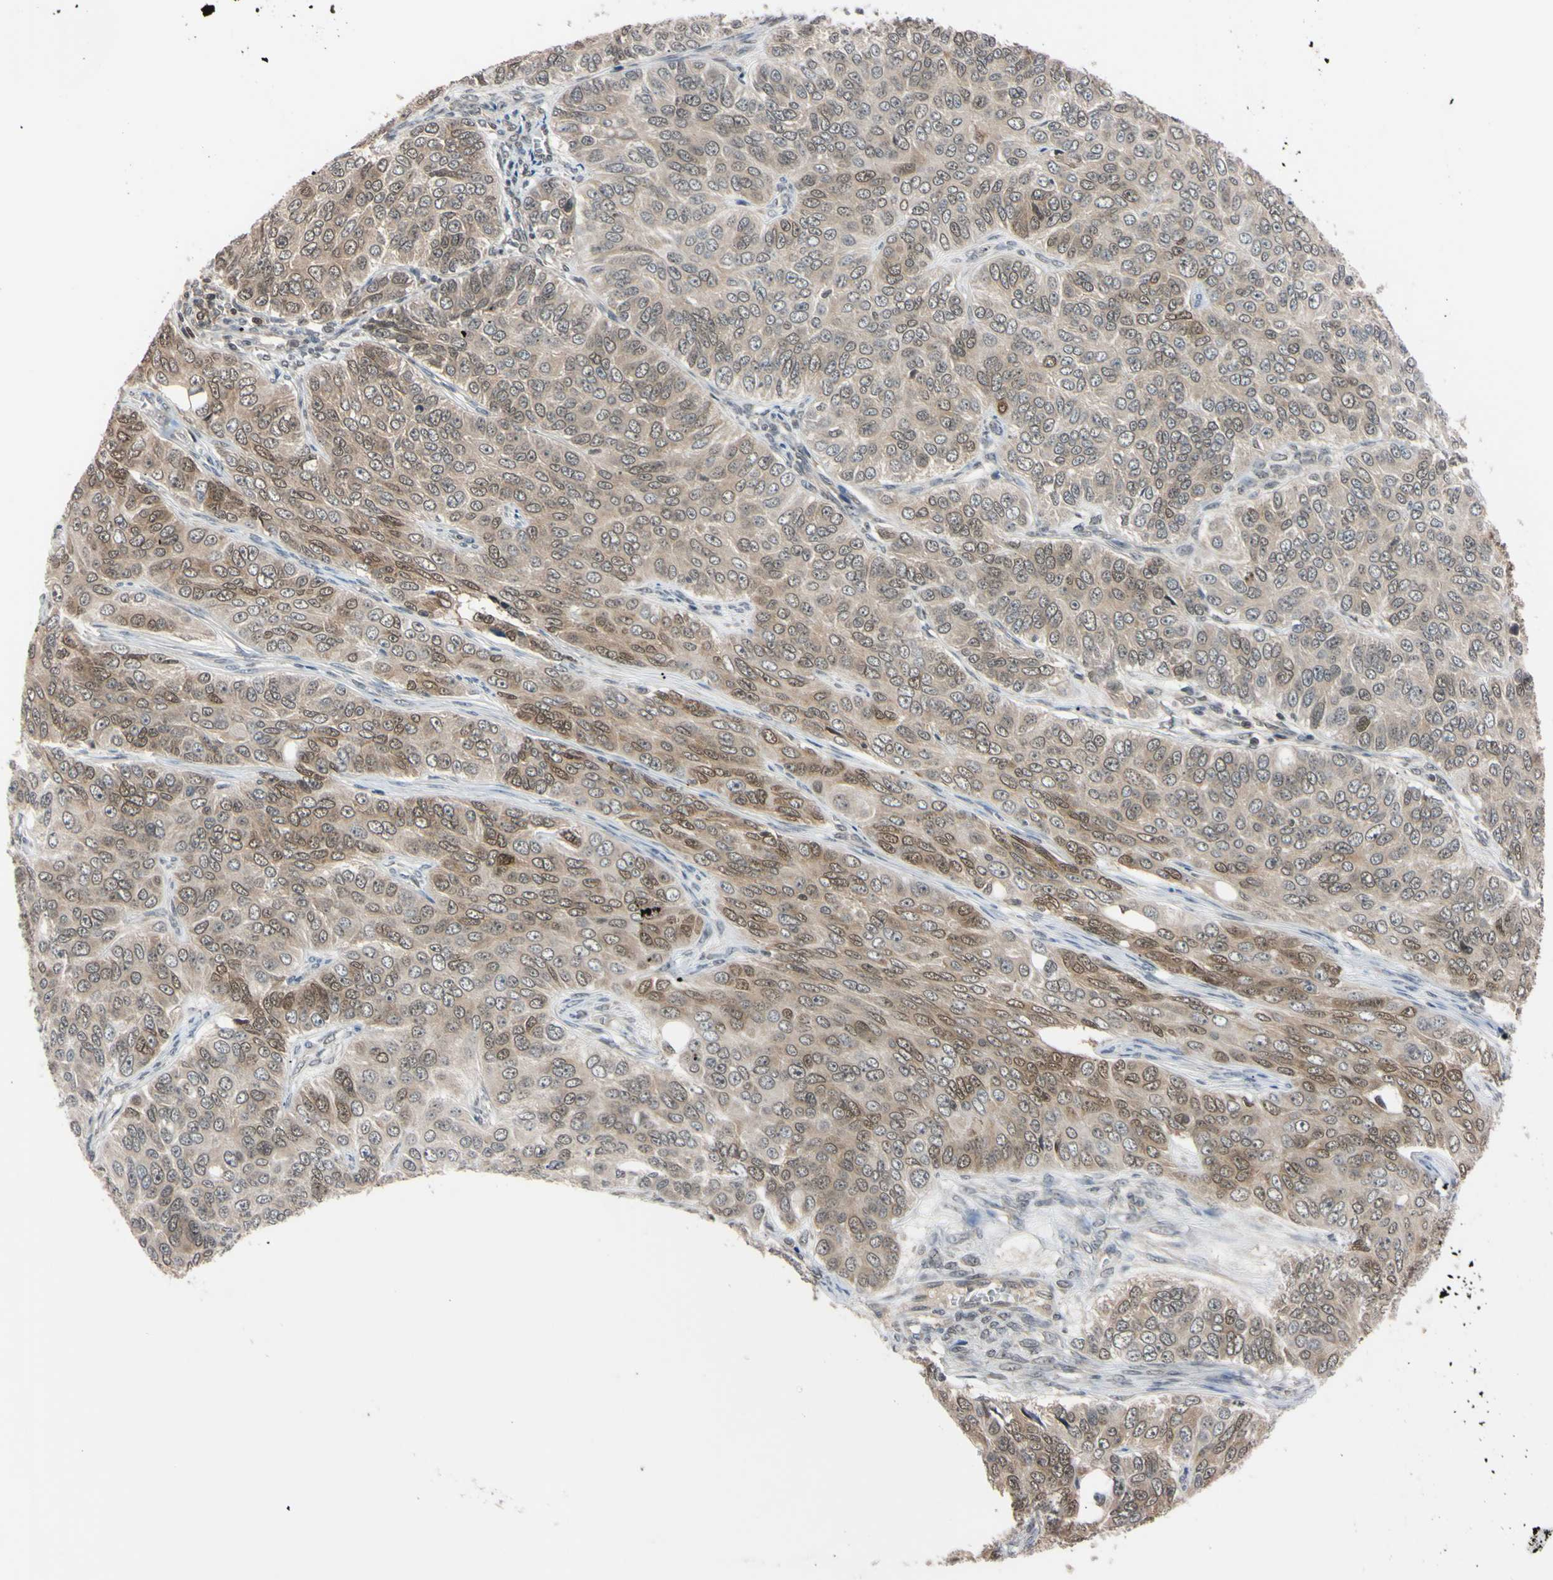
{"staining": {"intensity": "weak", "quantity": ">75%", "location": "cytoplasmic/membranous"}, "tissue": "ovarian cancer", "cell_type": "Tumor cells", "image_type": "cancer", "snomed": [{"axis": "morphology", "description": "Carcinoma, endometroid"}, {"axis": "topography", "description": "Ovary"}], "caption": "Immunohistochemistry micrograph of neoplastic tissue: ovarian endometroid carcinoma stained using IHC reveals low levels of weak protein expression localized specifically in the cytoplasmic/membranous of tumor cells, appearing as a cytoplasmic/membranous brown color.", "gene": "UBE2I", "patient": {"sex": "female", "age": 51}}